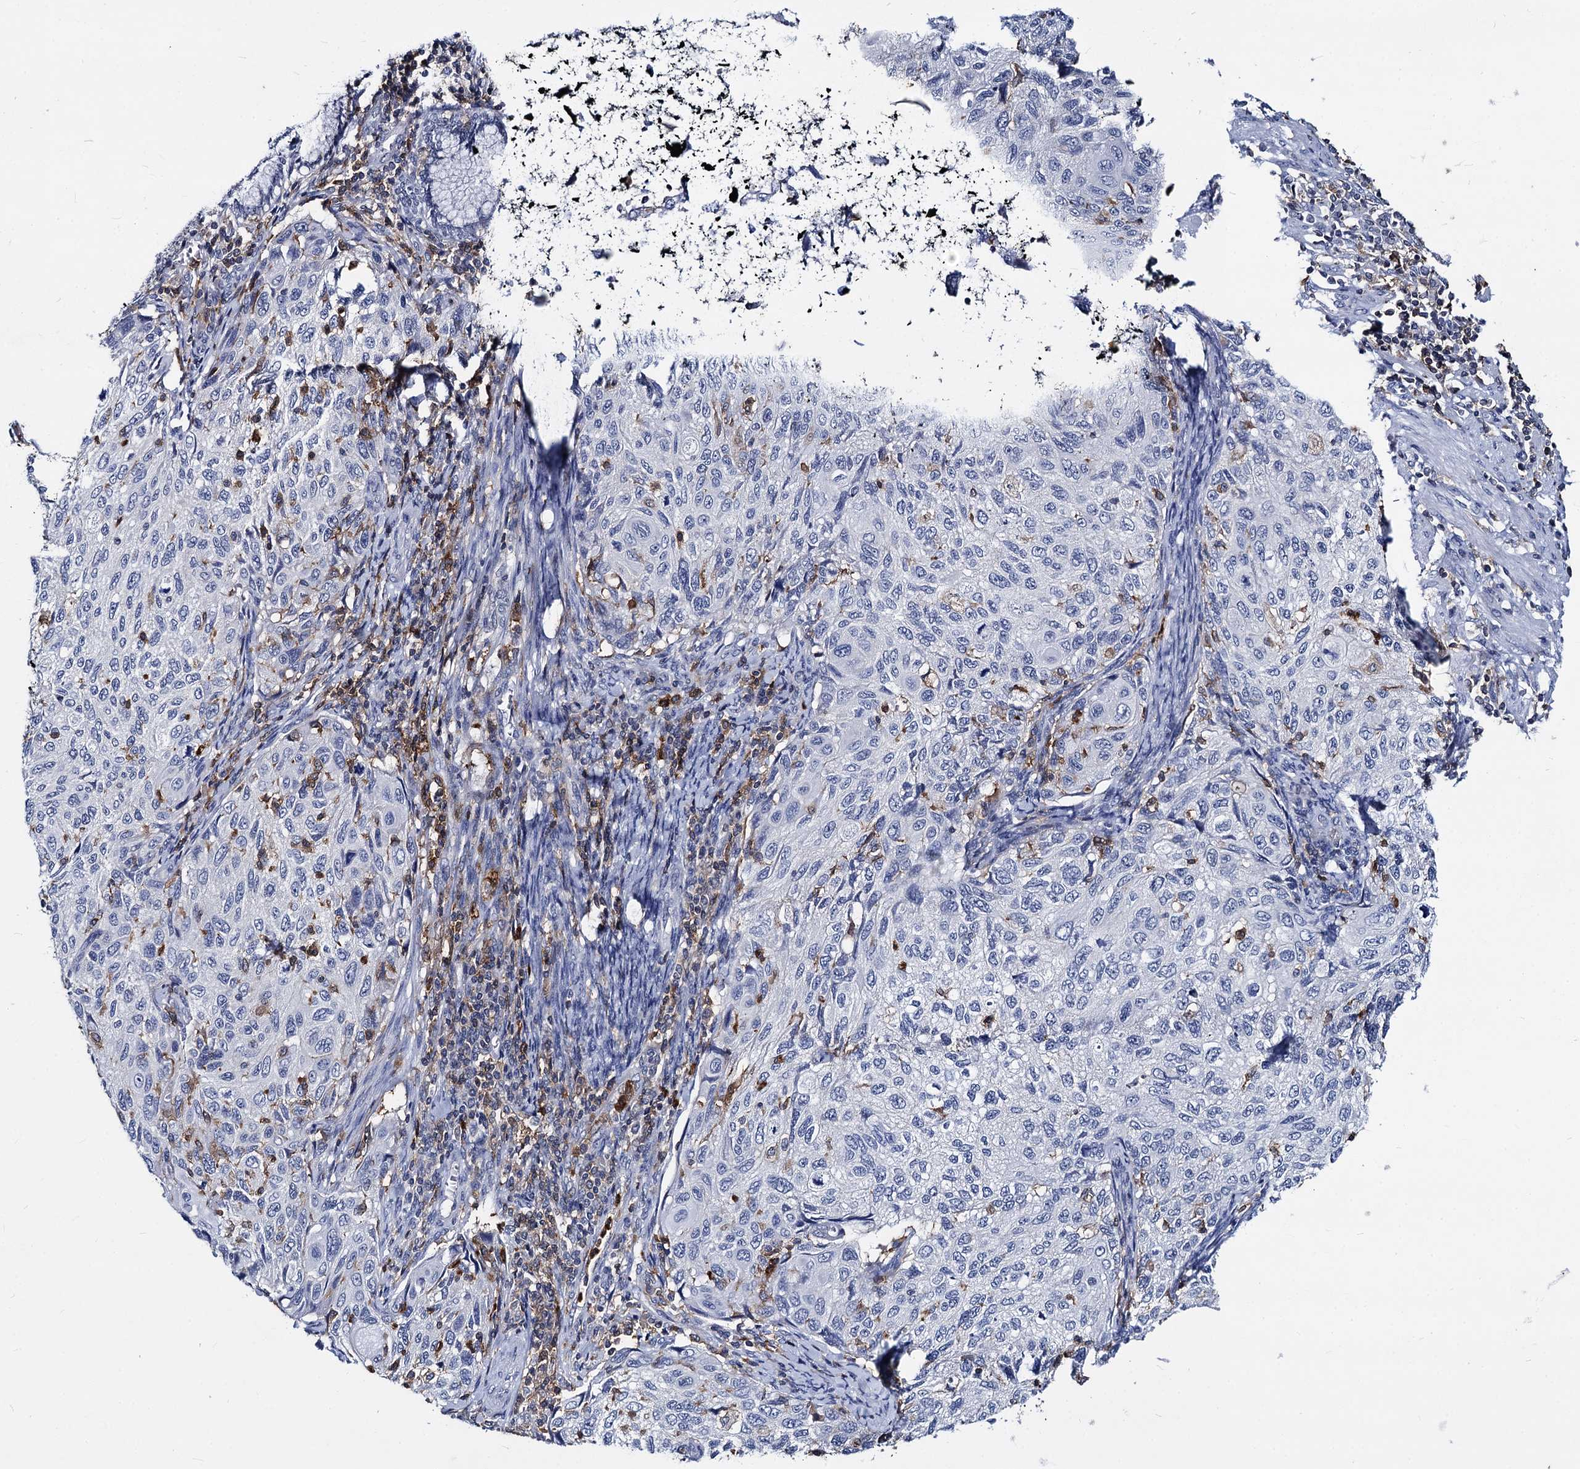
{"staining": {"intensity": "negative", "quantity": "none", "location": "none"}, "tissue": "cervical cancer", "cell_type": "Tumor cells", "image_type": "cancer", "snomed": [{"axis": "morphology", "description": "Squamous cell carcinoma, NOS"}, {"axis": "topography", "description": "Cervix"}], "caption": "Immunohistochemical staining of squamous cell carcinoma (cervical) shows no significant staining in tumor cells.", "gene": "RHOG", "patient": {"sex": "female", "age": 70}}